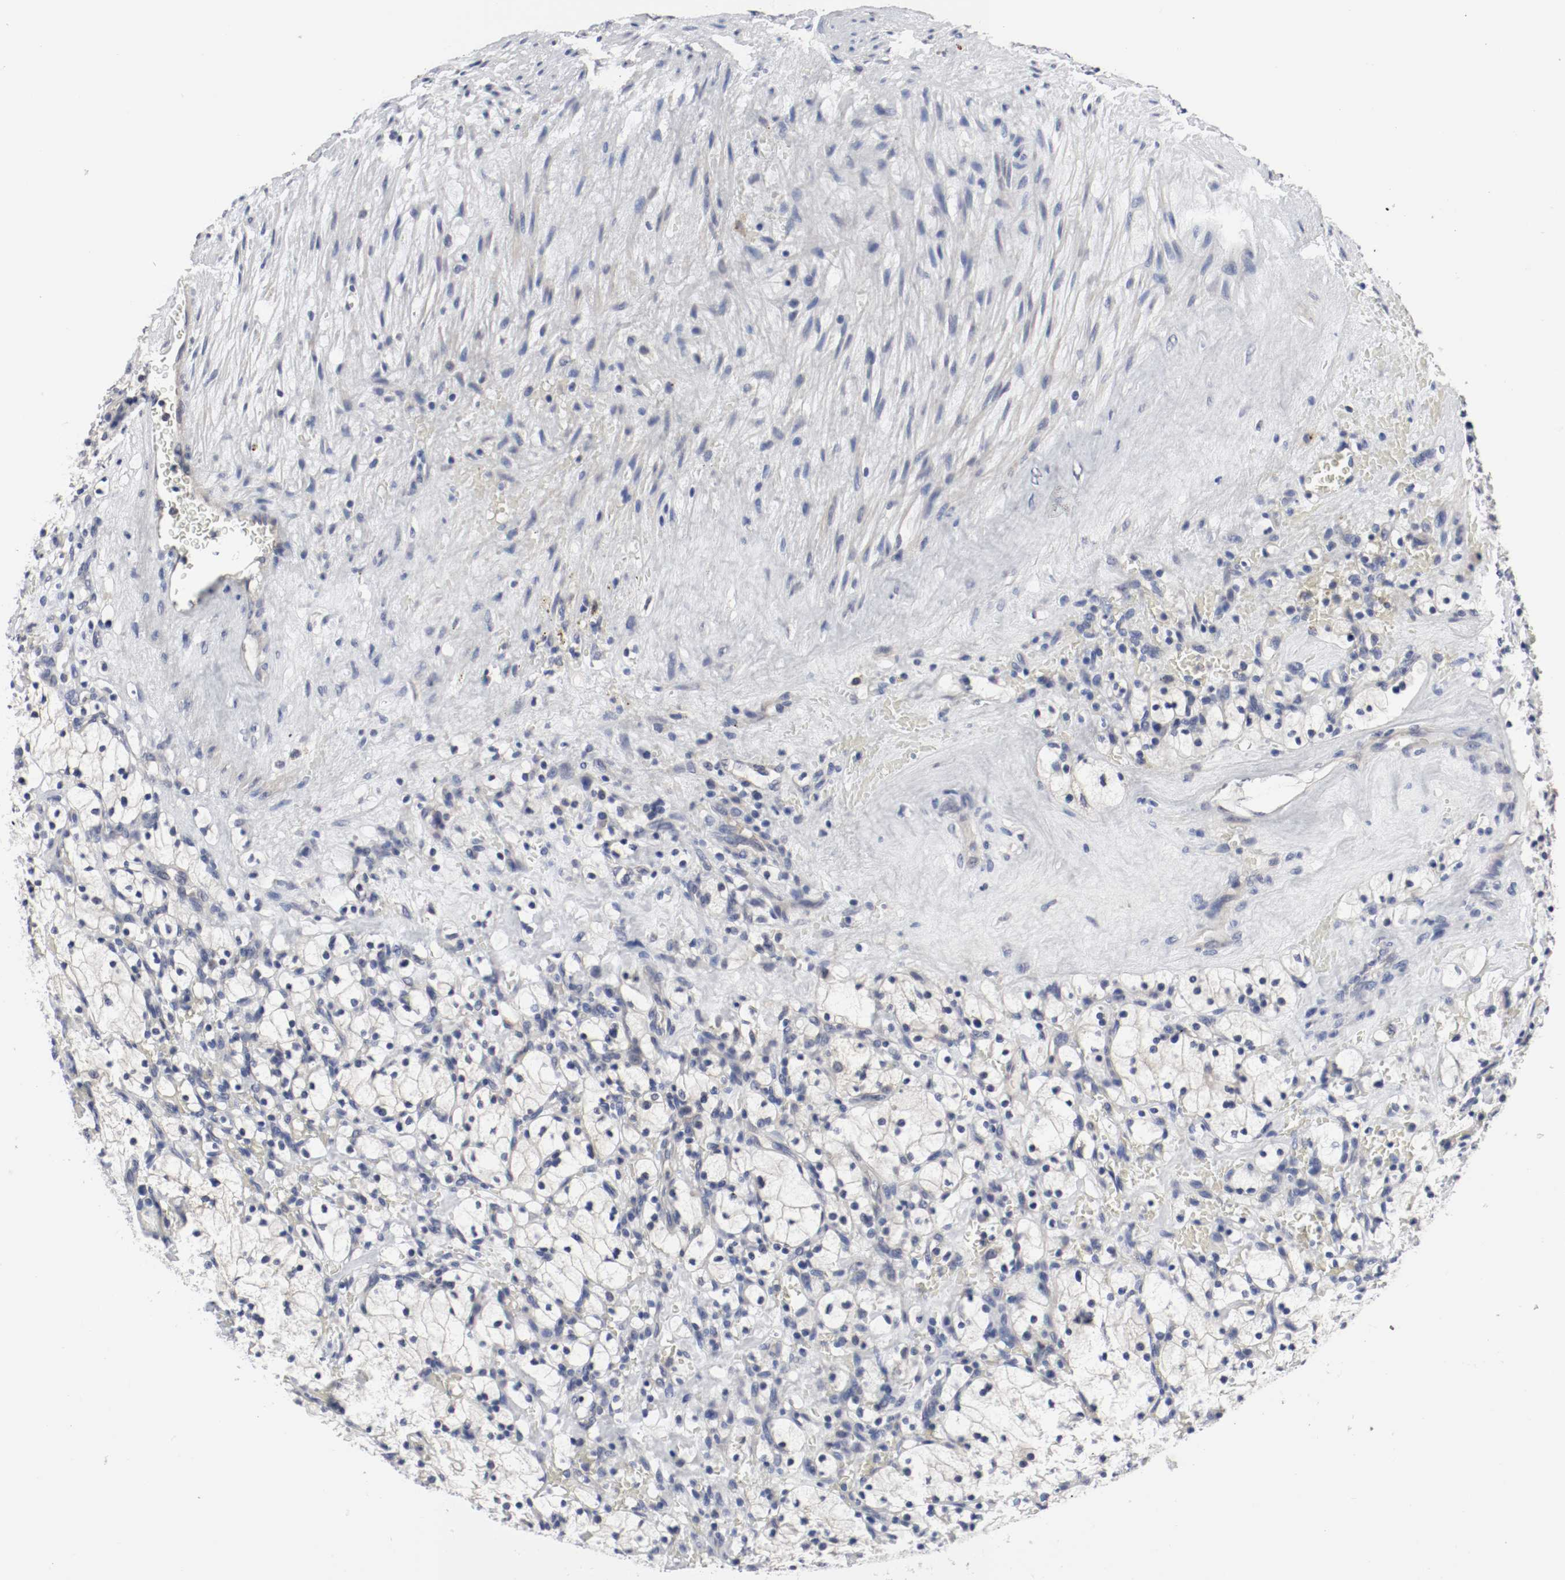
{"staining": {"intensity": "negative", "quantity": "none", "location": "none"}, "tissue": "renal cancer", "cell_type": "Tumor cells", "image_type": "cancer", "snomed": [{"axis": "morphology", "description": "Adenocarcinoma, NOS"}, {"axis": "topography", "description": "Kidney"}], "caption": "Tumor cells are negative for protein expression in human renal cancer (adenocarcinoma).", "gene": "CEBPE", "patient": {"sex": "female", "age": 83}}